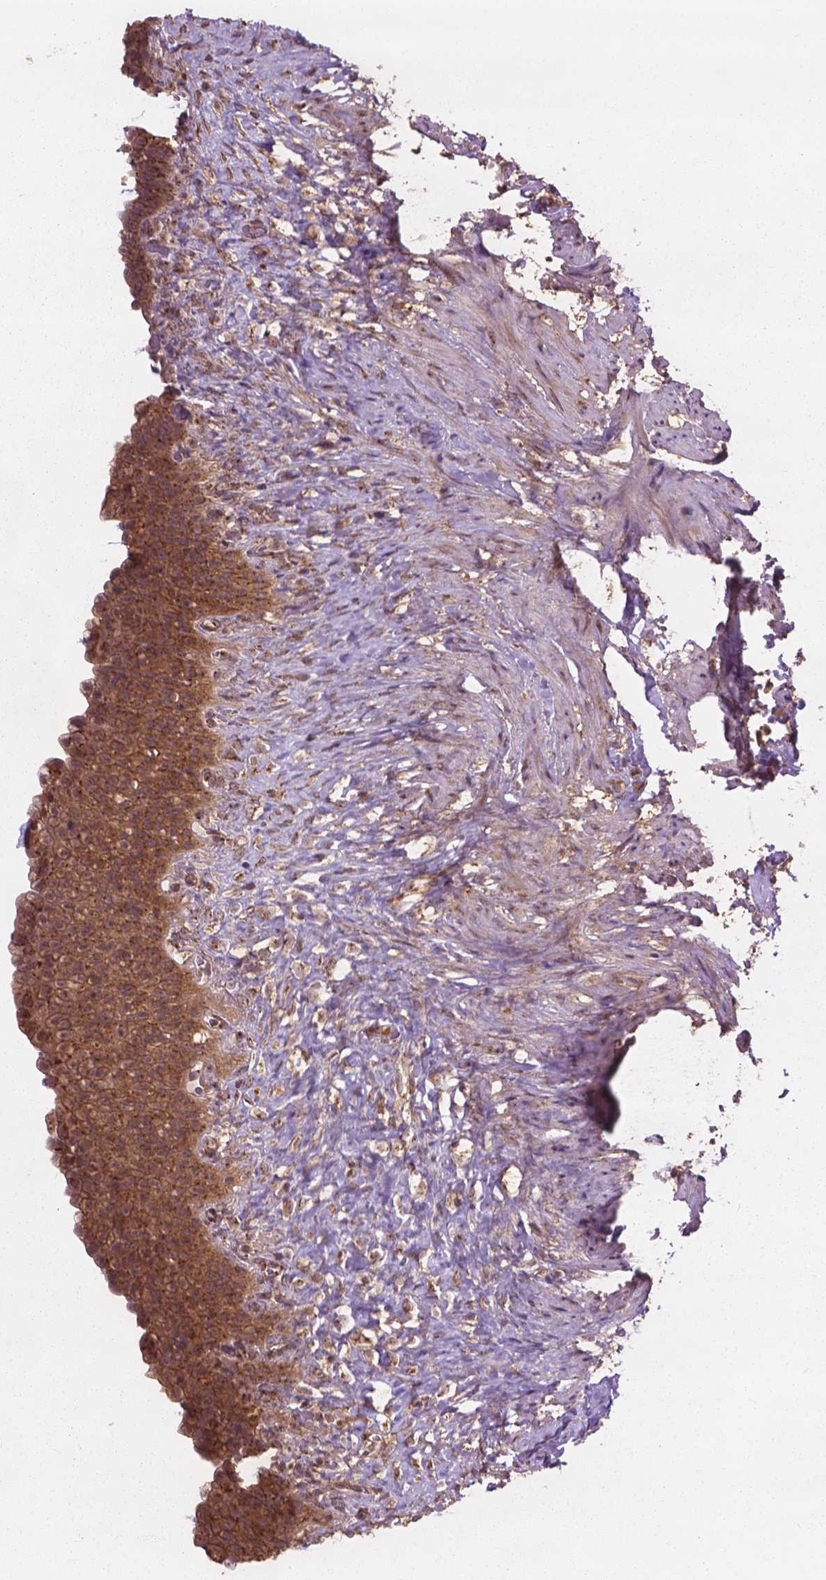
{"staining": {"intensity": "moderate", "quantity": ">75%", "location": "cytoplasmic/membranous"}, "tissue": "urinary bladder", "cell_type": "Urothelial cells", "image_type": "normal", "snomed": [{"axis": "morphology", "description": "Normal tissue, NOS"}, {"axis": "topography", "description": "Urinary bladder"}, {"axis": "topography", "description": "Prostate"}], "caption": "Immunohistochemical staining of benign urinary bladder demonstrates moderate cytoplasmic/membranous protein positivity in about >75% of urothelial cells.", "gene": "PPP1CB", "patient": {"sex": "male", "age": 76}}